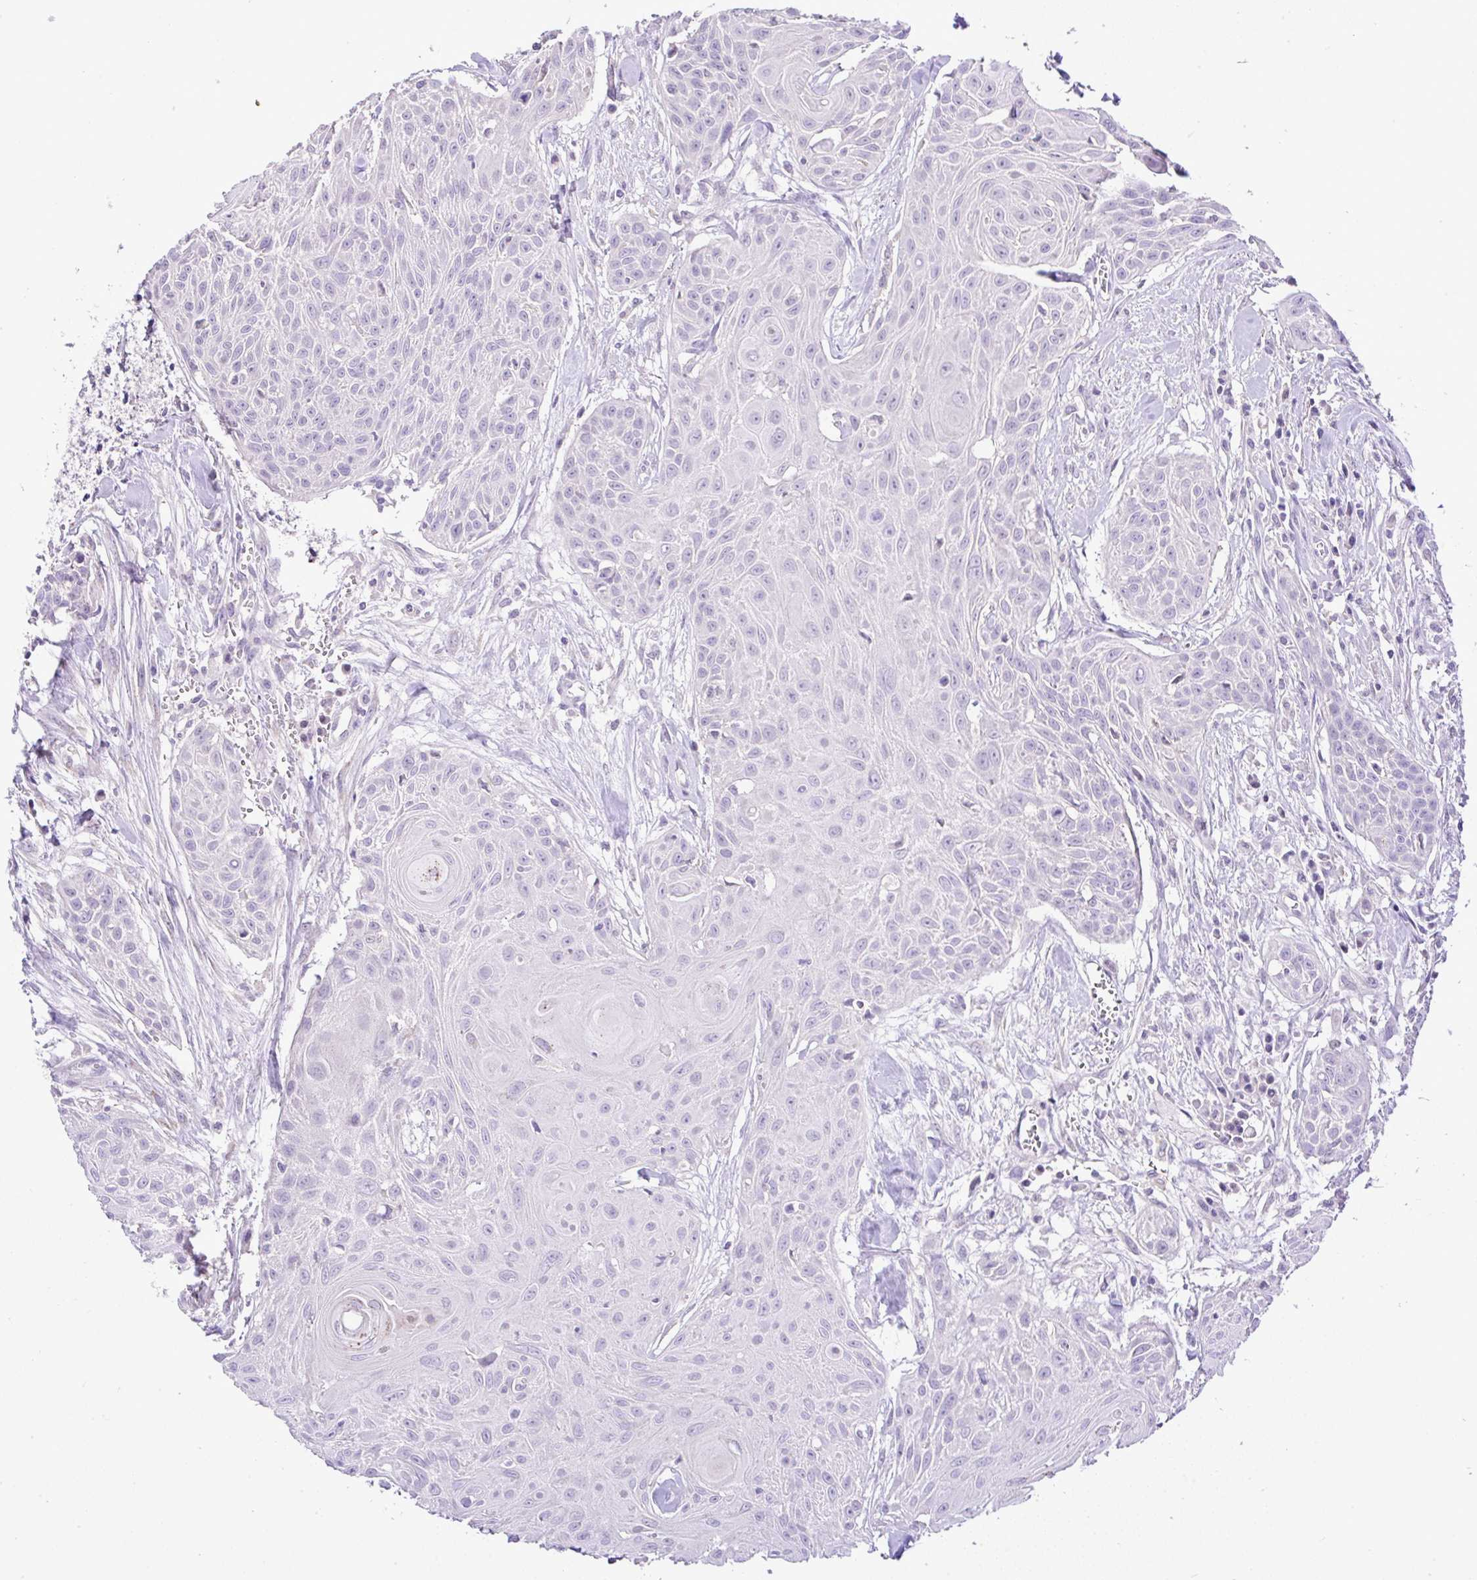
{"staining": {"intensity": "negative", "quantity": "none", "location": "none"}, "tissue": "head and neck cancer", "cell_type": "Tumor cells", "image_type": "cancer", "snomed": [{"axis": "morphology", "description": "Squamous cell carcinoma, NOS"}, {"axis": "topography", "description": "Lymph node"}, {"axis": "topography", "description": "Salivary gland"}, {"axis": "topography", "description": "Head-Neck"}], "caption": "High power microscopy micrograph of an immunohistochemistry histopathology image of squamous cell carcinoma (head and neck), revealing no significant positivity in tumor cells. Brightfield microscopy of immunohistochemistry (IHC) stained with DAB (3,3'-diaminobenzidine) (brown) and hematoxylin (blue), captured at high magnification.", "gene": "CTU1", "patient": {"sex": "female", "age": 74}}